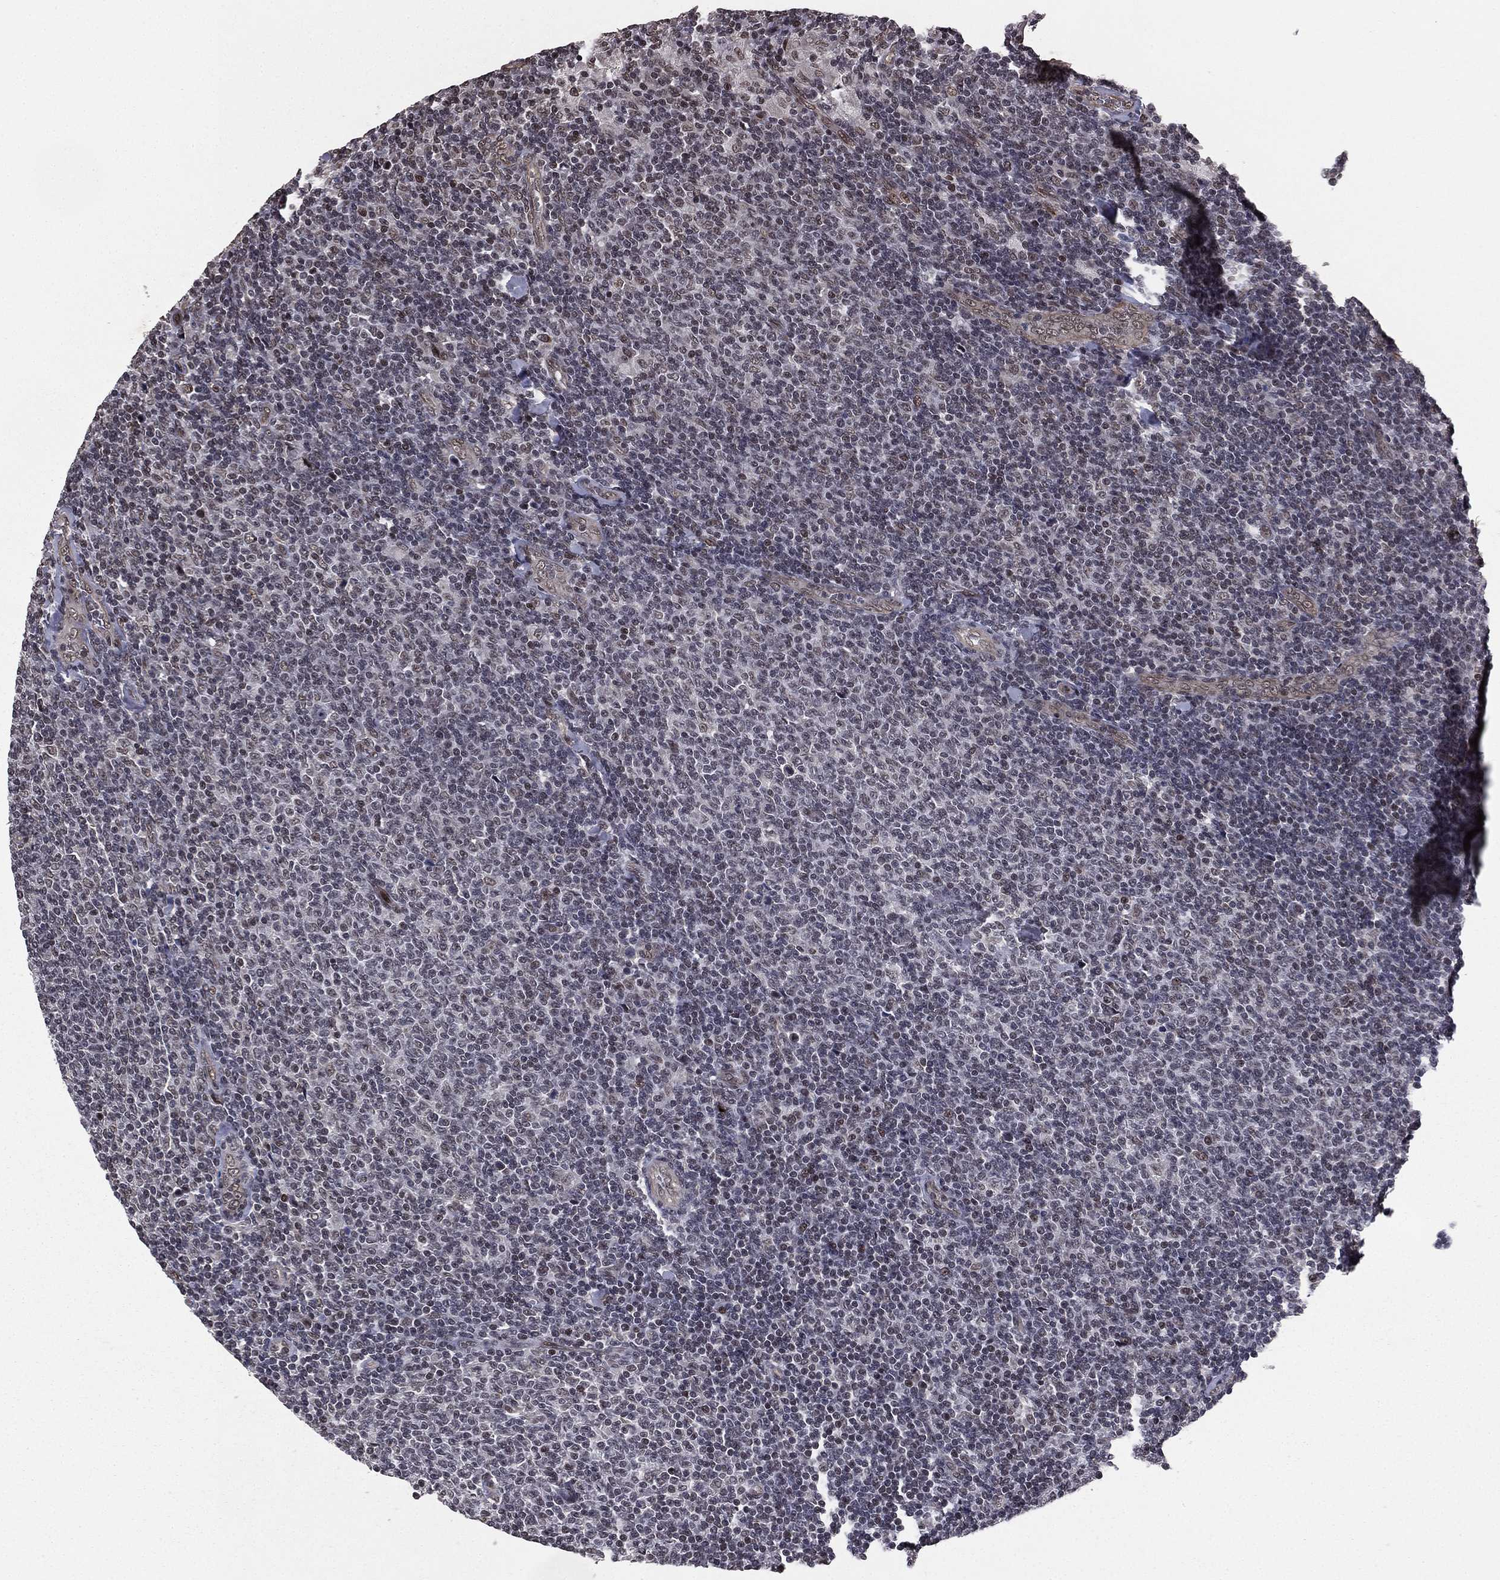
{"staining": {"intensity": "negative", "quantity": "none", "location": "none"}, "tissue": "lymphoma", "cell_type": "Tumor cells", "image_type": "cancer", "snomed": [{"axis": "morphology", "description": "Malignant lymphoma, non-Hodgkin's type, Low grade"}, {"axis": "topography", "description": "Lymph node"}], "caption": "This is an IHC image of human low-grade malignant lymphoma, non-Hodgkin's type. There is no expression in tumor cells.", "gene": "RARB", "patient": {"sex": "male", "age": 52}}